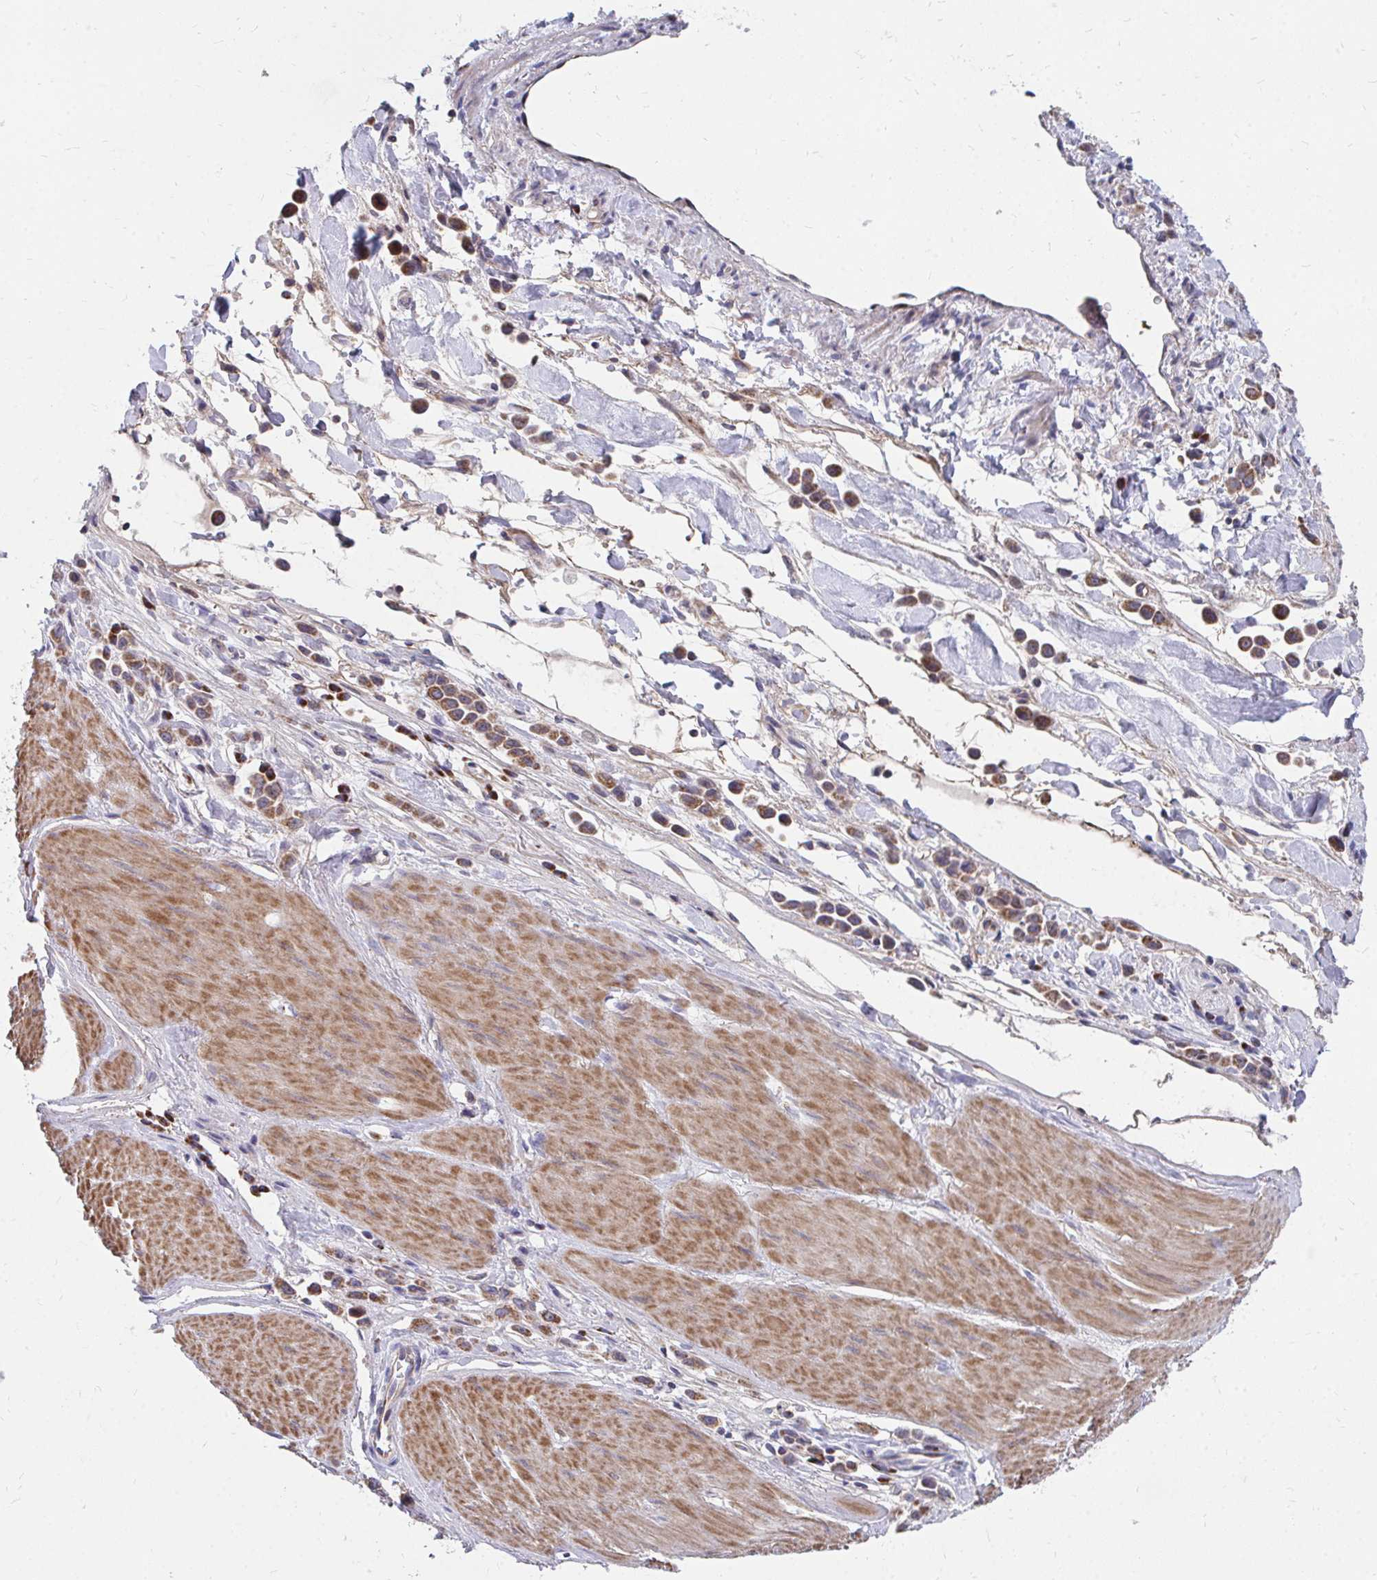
{"staining": {"intensity": "moderate", "quantity": ">75%", "location": "cytoplasmic/membranous"}, "tissue": "stomach cancer", "cell_type": "Tumor cells", "image_type": "cancer", "snomed": [{"axis": "morphology", "description": "Adenocarcinoma, NOS"}, {"axis": "topography", "description": "Stomach"}], "caption": "Immunohistochemical staining of human stomach cancer displays moderate cytoplasmic/membranous protein staining in about >75% of tumor cells. (Stains: DAB (3,3'-diaminobenzidine) in brown, nuclei in blue, Microscopy: brightfield microscopy at high magnification).", "gene": "PEX3", "patient": {"sex": "male", "age": 47}}